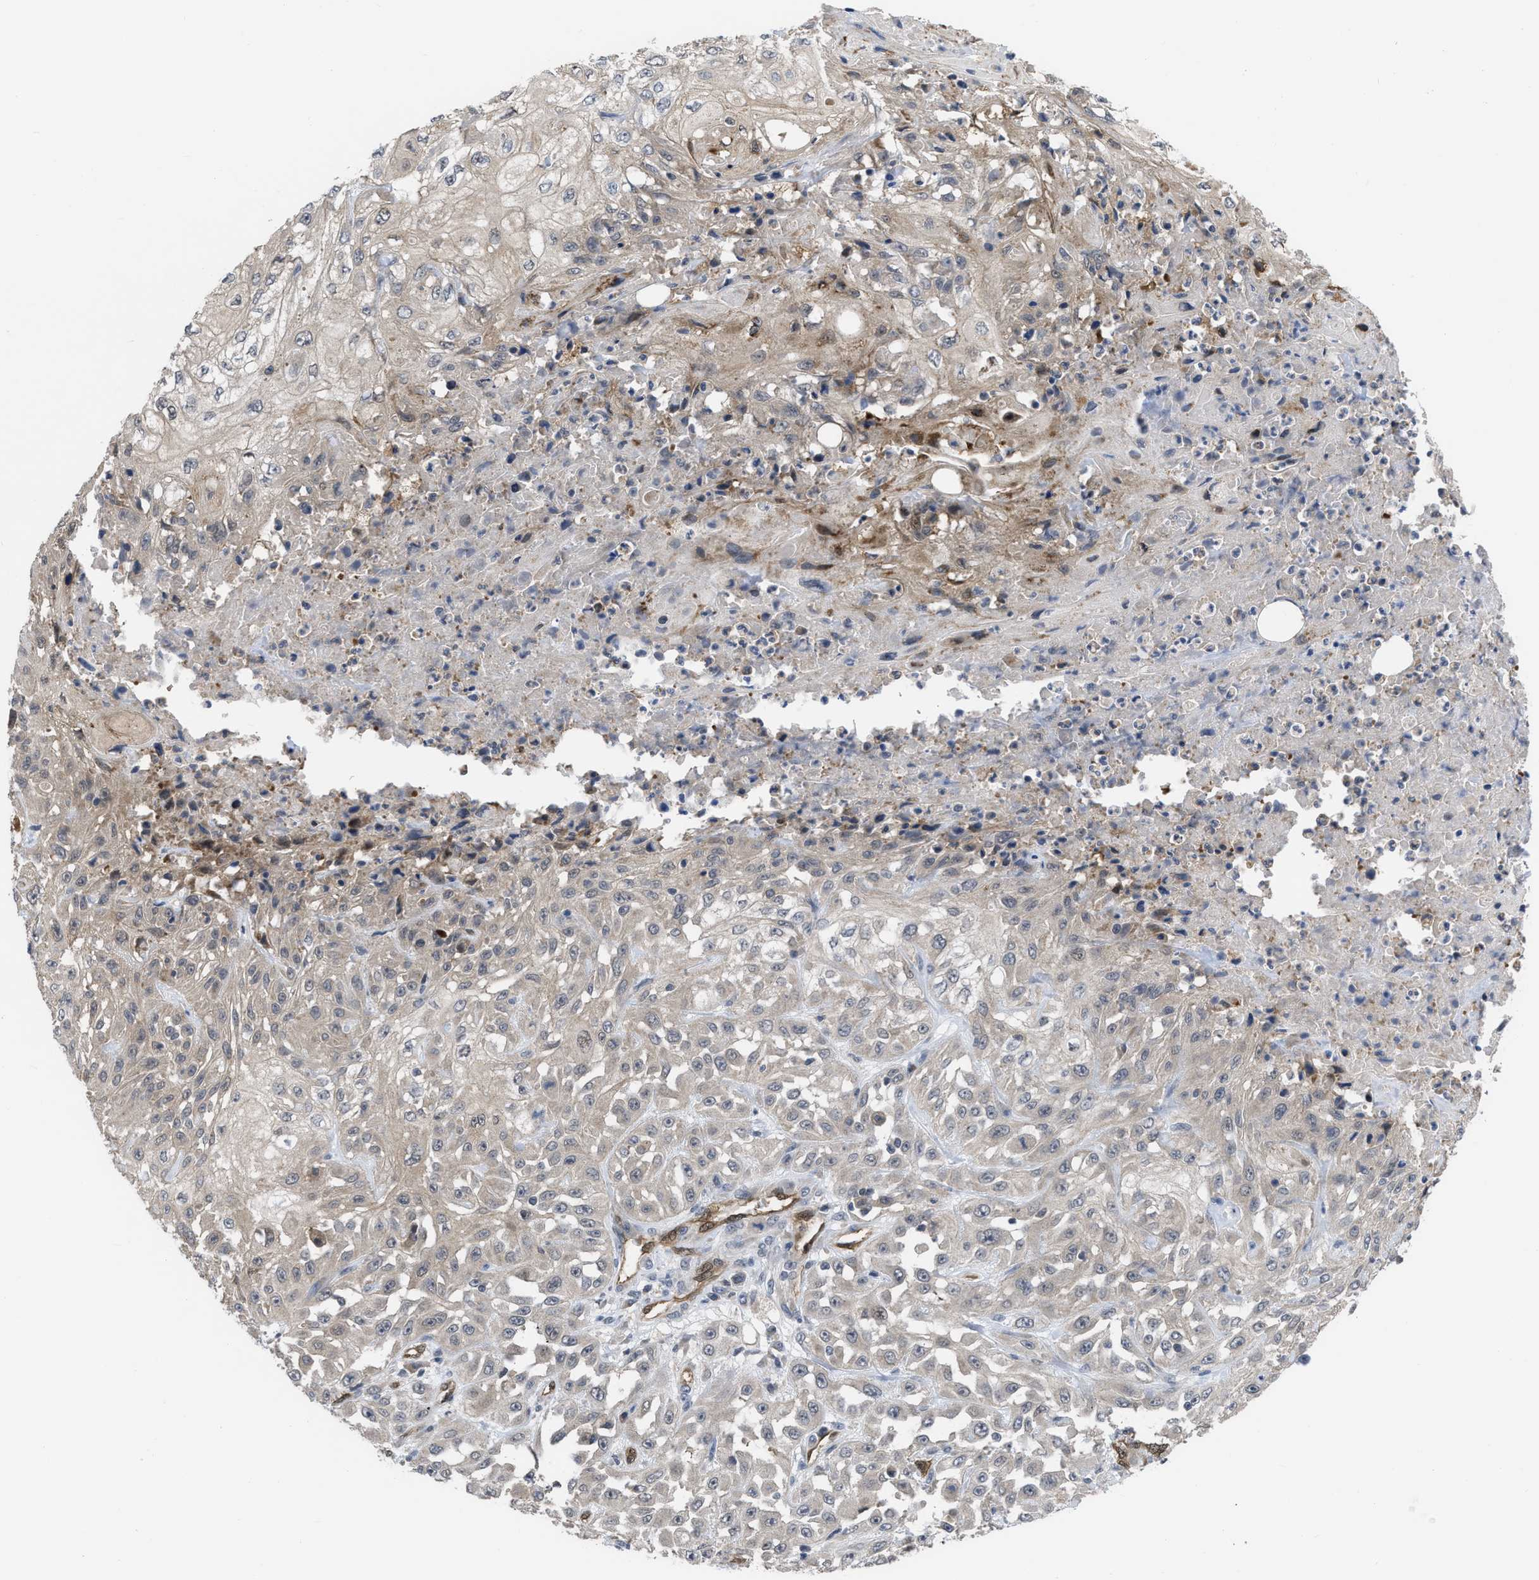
{"staining": {"intensity": "negative", "quantity": "none", "location": "none"}, "tissue": "skin cancer", "cell_type": "Tumor cells", "image_type": "cancer", "snomed": [{"axis": "morphology", "description": "Squamous cell carcinoma, NOS"}, {"axis": "morphology", "description": "Squamous cell carcinoma, metastatic, NOS"}, {"axis": "topography", "description": "Skin"}, {"axis": "topography", "description": "Lymph node"}], "caption": "There is no significant staining in tumor cells of metastatic squamous cell carcinoma (skin). (DAB immunohistochemistry (IHC), high magnification).", "gene": "LDAF1", "patient": {"sex": "male", "age": 75}}